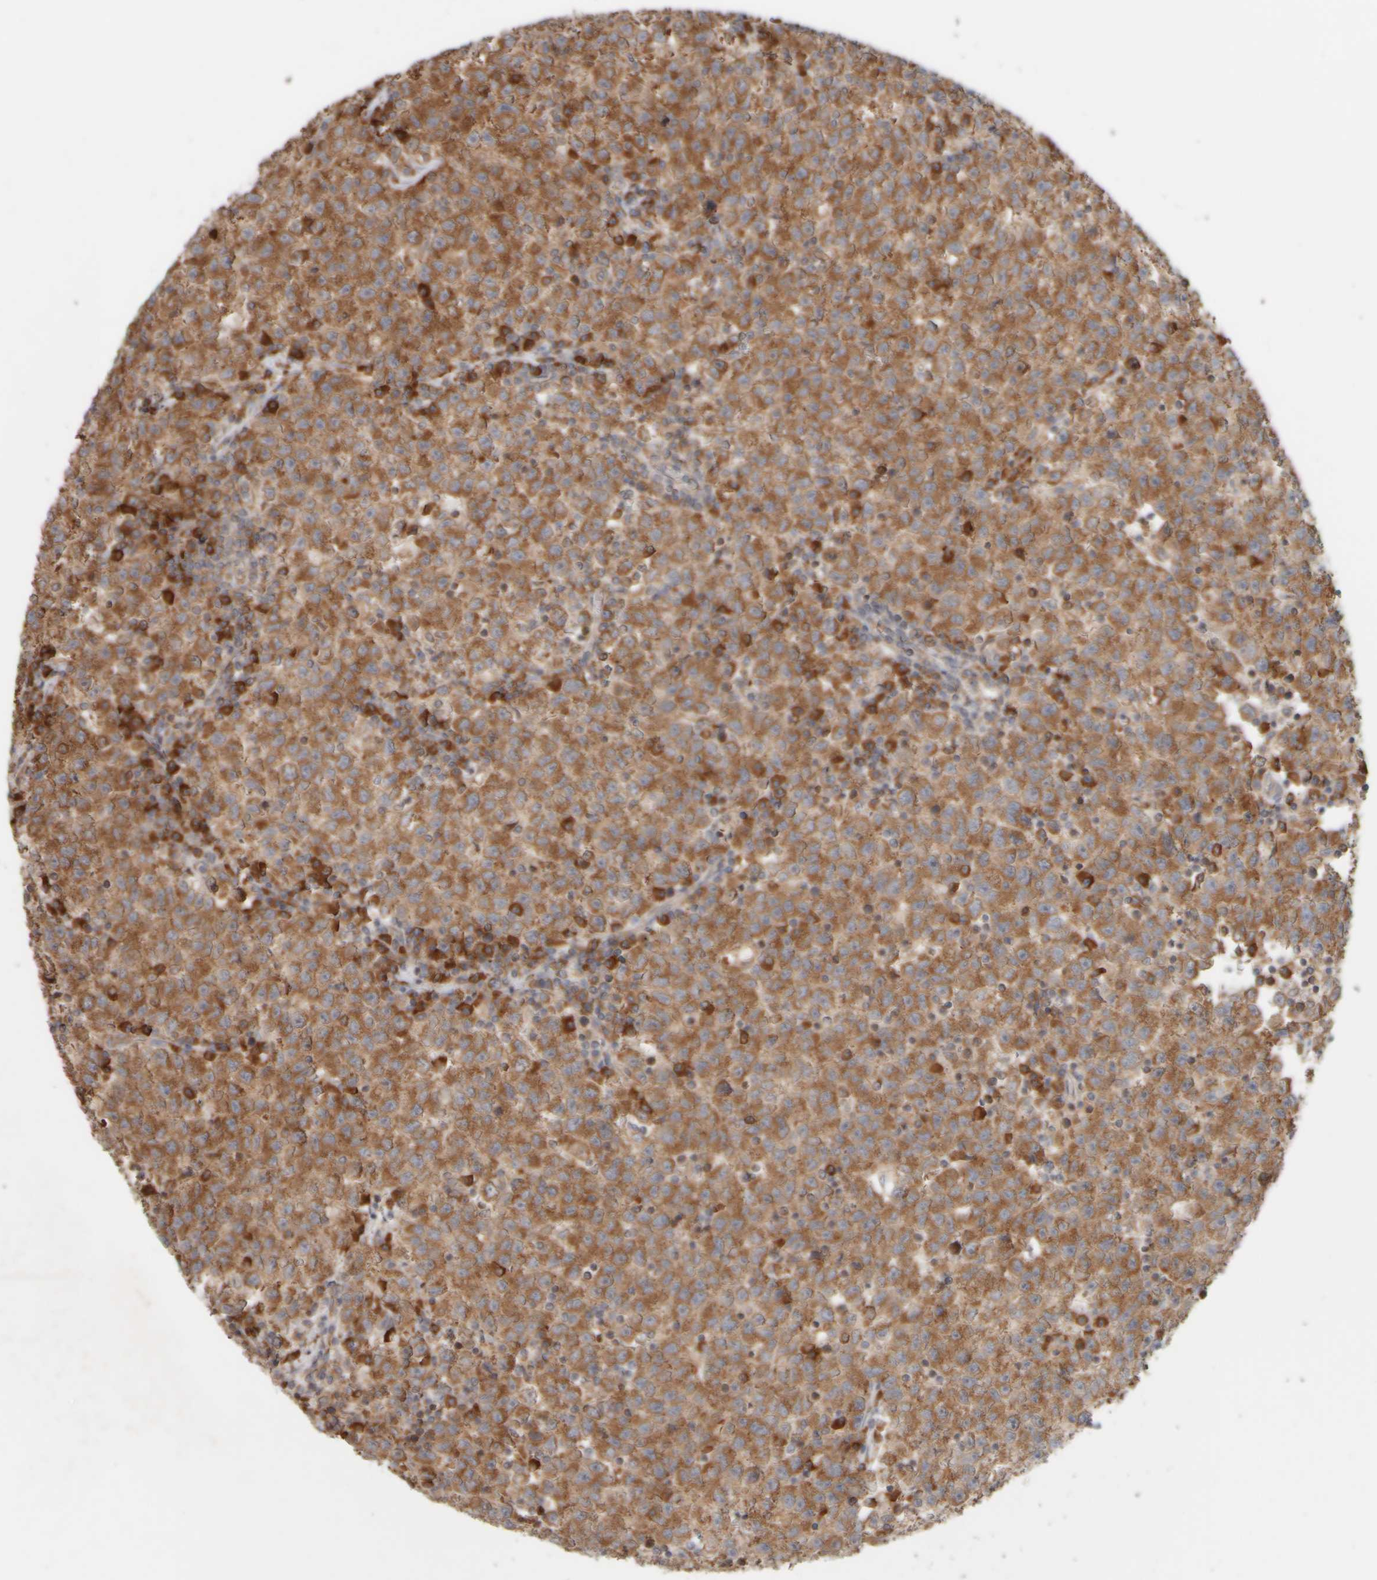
{"staining": {"intensity": "moderate", "quantity": ">75%", "location": "cytoplasmic/membranous"}, "tissue": "testis cancer", "cell_type": "Tumor cells", "image_type": "cancer", "snomed": [{"axis": "morphology", "description": "Seminoma, NOS"}, {"axis": "topography", "description": "Testis"}], "caption": "This micrograph reveals IHC staining of testis seminoma, with medium moderate cytoplasmic/membranous staining in about >75% of tumor cells.", "gene": "EIF2B3", "patient": {"sex": "male", "age": 22}}